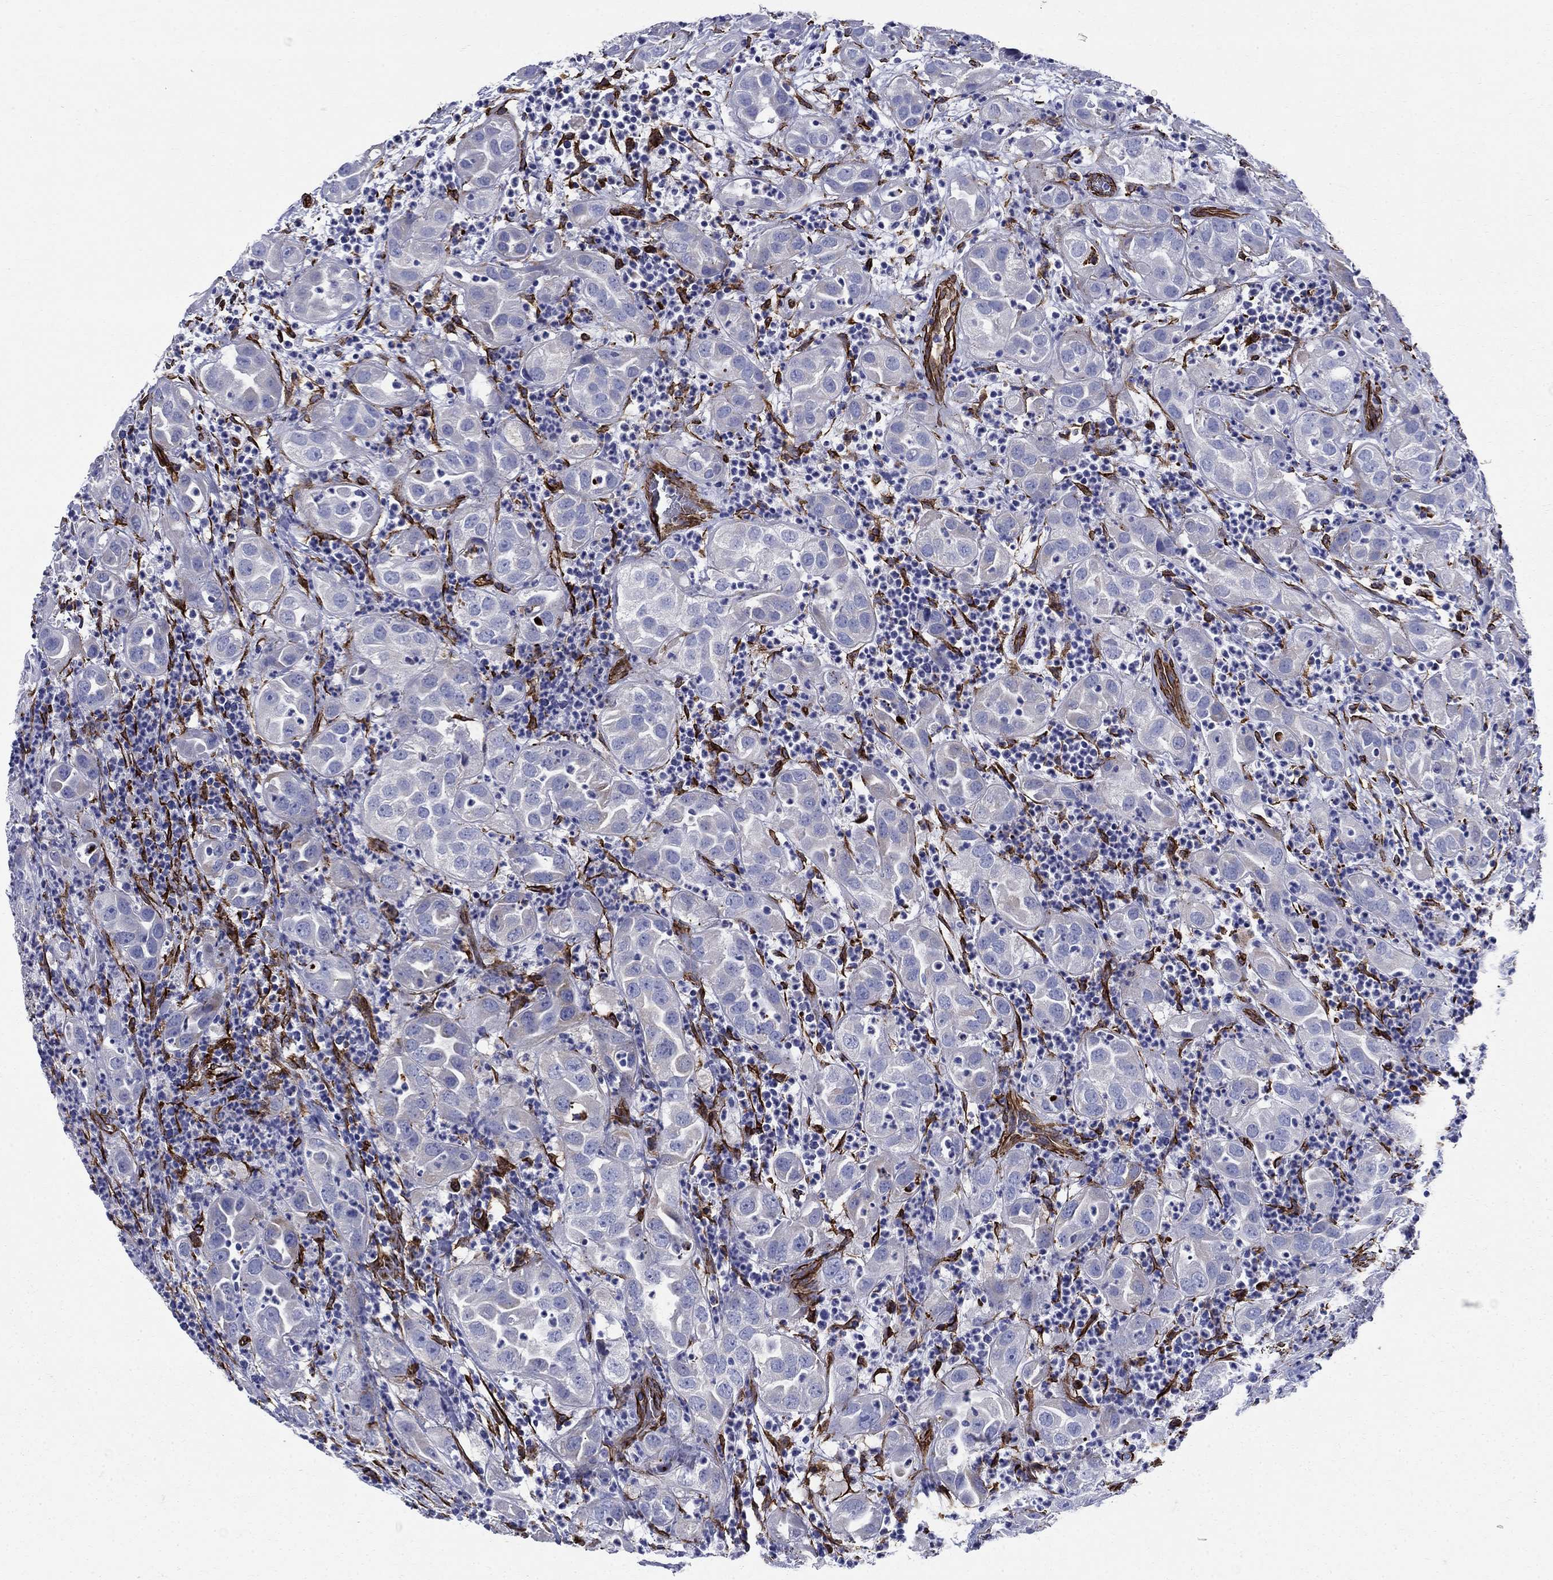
{"staining": {"intensity": "negative", "quantity": "none", "location": "none"}, "tissue": "urothelial cancer", "cell_type": "Tumor cells", "image_type": "cancer", "snomed": [{"axis": "morphology", "description": "Urothelial carcinoma, High grade"}, {"axis": "topography", "description": "Urinary bladder"}], "caption": "A high-resolution image shows immunohistochemistry staining of high-grade urothelial carcinoma, which reveals no significant staining in tumor cells.", "gene": "VTN", "patient": {"sex": "female", "age": 41}}